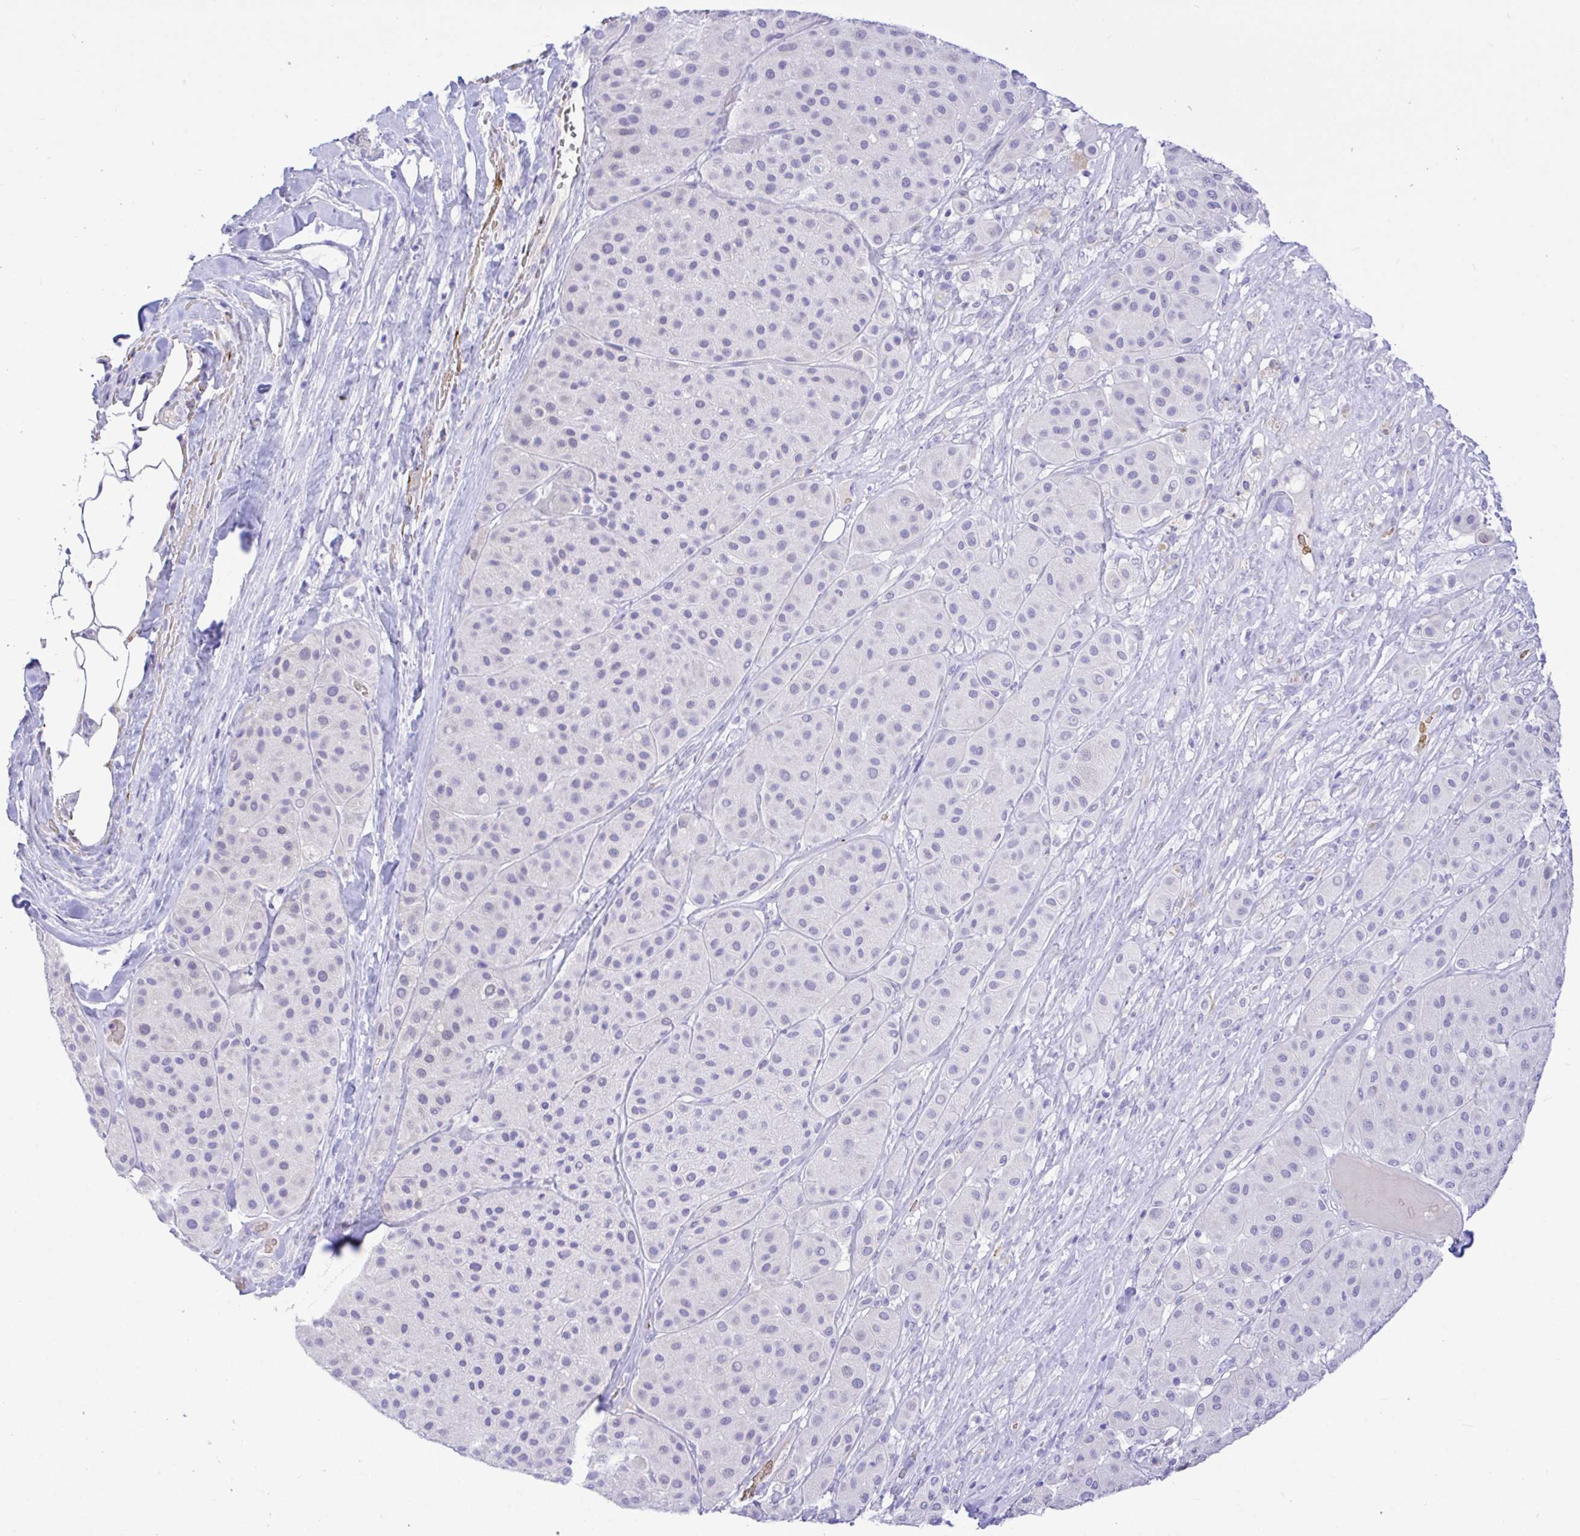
{"staining": {"intensity": "negative", "quantity": "none", "location": "none"}, "tissue": "melanoma", "cell_type": "Tumor cells", "image_type": "cancer", "snomed": [{"axis": "morphology", "description": "Malignant melanoma, Metastatic site"}, {"axis": "topography", "description": "Smooth muscle"}], "caption": "High magnification brightfield microscopy of melanoma stained with DAB (3,3'-diaminobenzidine) (brown) and counterstained with hematoxylin (blue): tumor cells show no significant staining.", "gene": "ZNF221", "patient": {"sex": "male", "age": 41}}